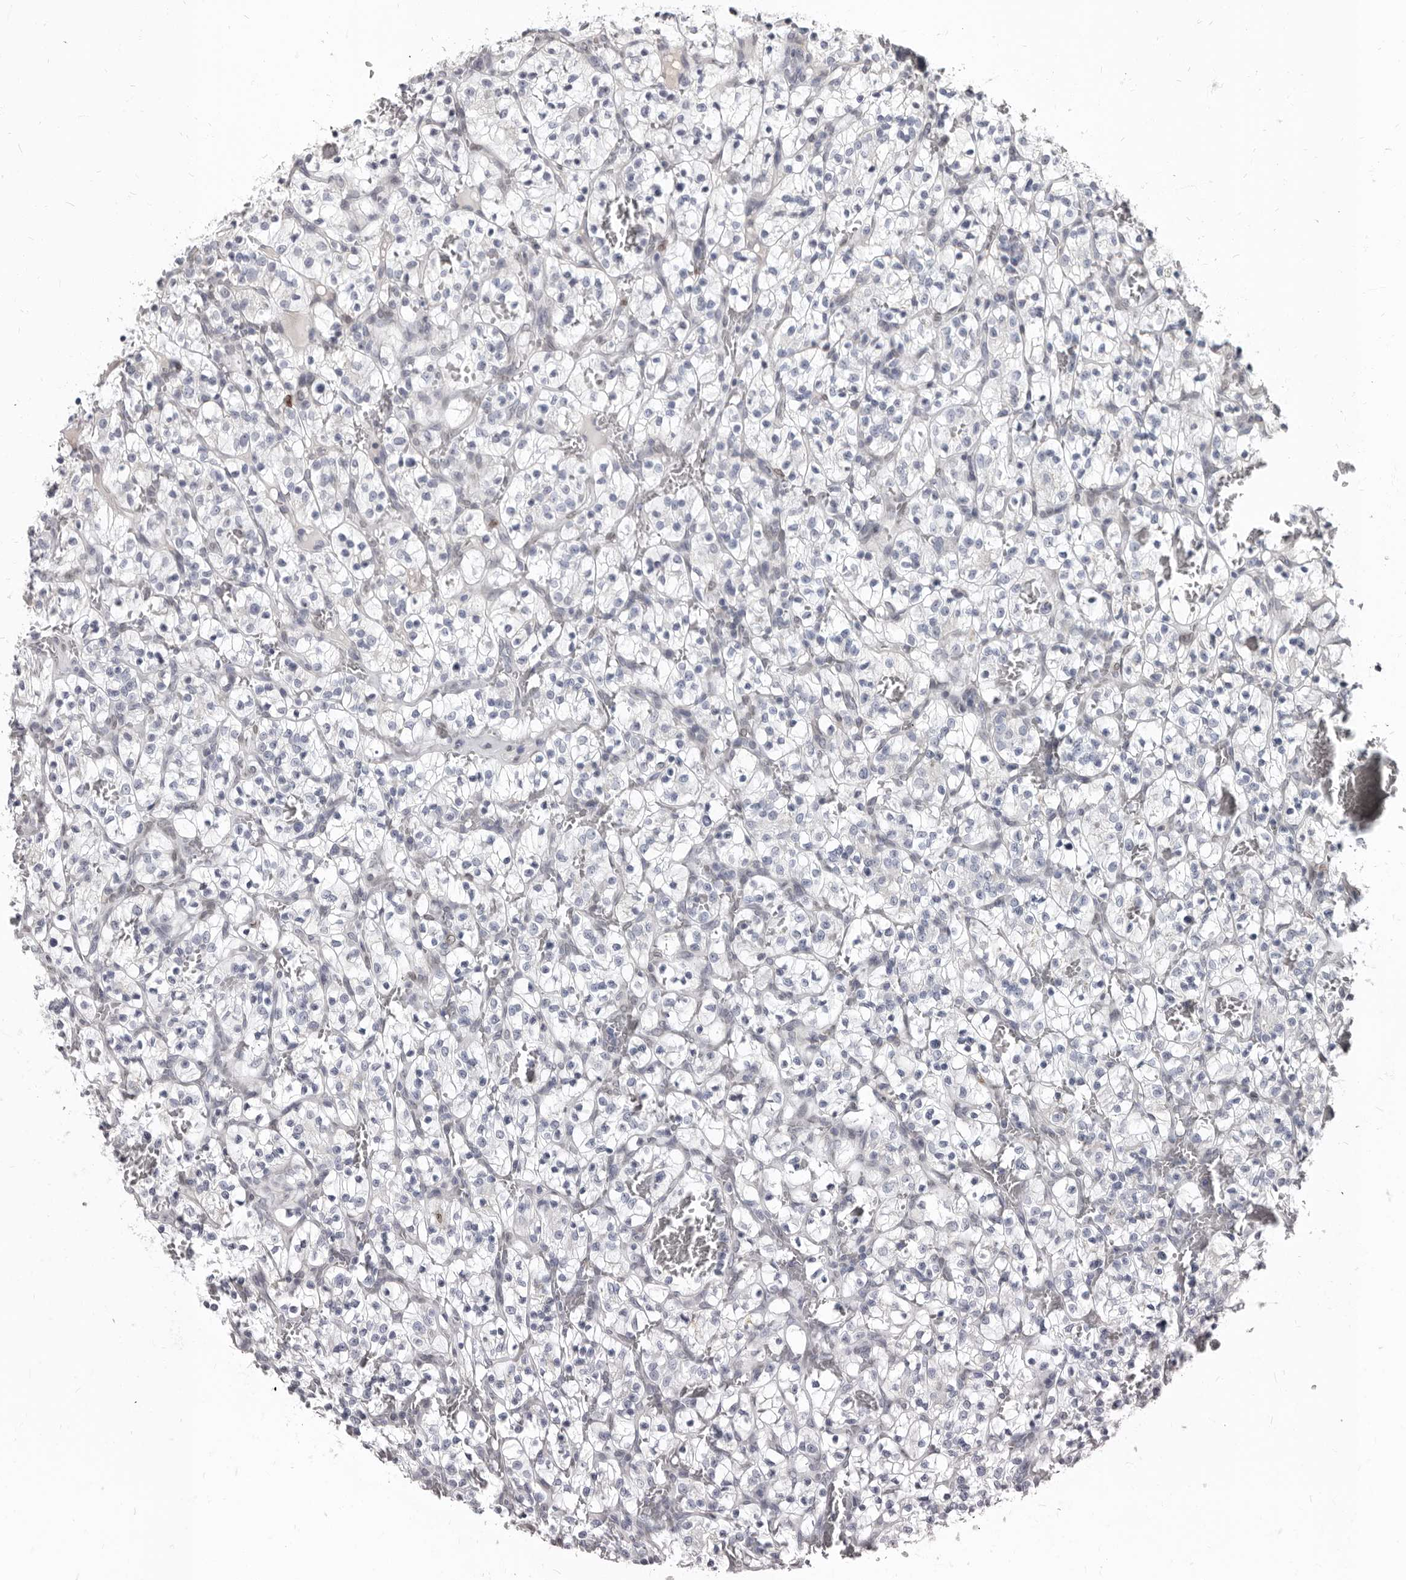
{"staining": {"intensity": "negative", "quantity": "none", "location": "none"}, "tissue": "renal cancer", "cell_type": "Tumor cells", "image_type": "cancer", "snomed": [{"axis": "morphology", "description": "Adenocarcinoma, NOS"}, {"axis": "topography", "description": "Kidney"}], "caption": "Renal cancer (adenocarcinoma) was stained to show a protein in brown. There is no significant staining in tumor cells. (Immunohistochemistry (ihc), brightfield microscopy, high magnification).", "gene": "MRGPRF", "patient": {"sex": "female", "age": 57}}